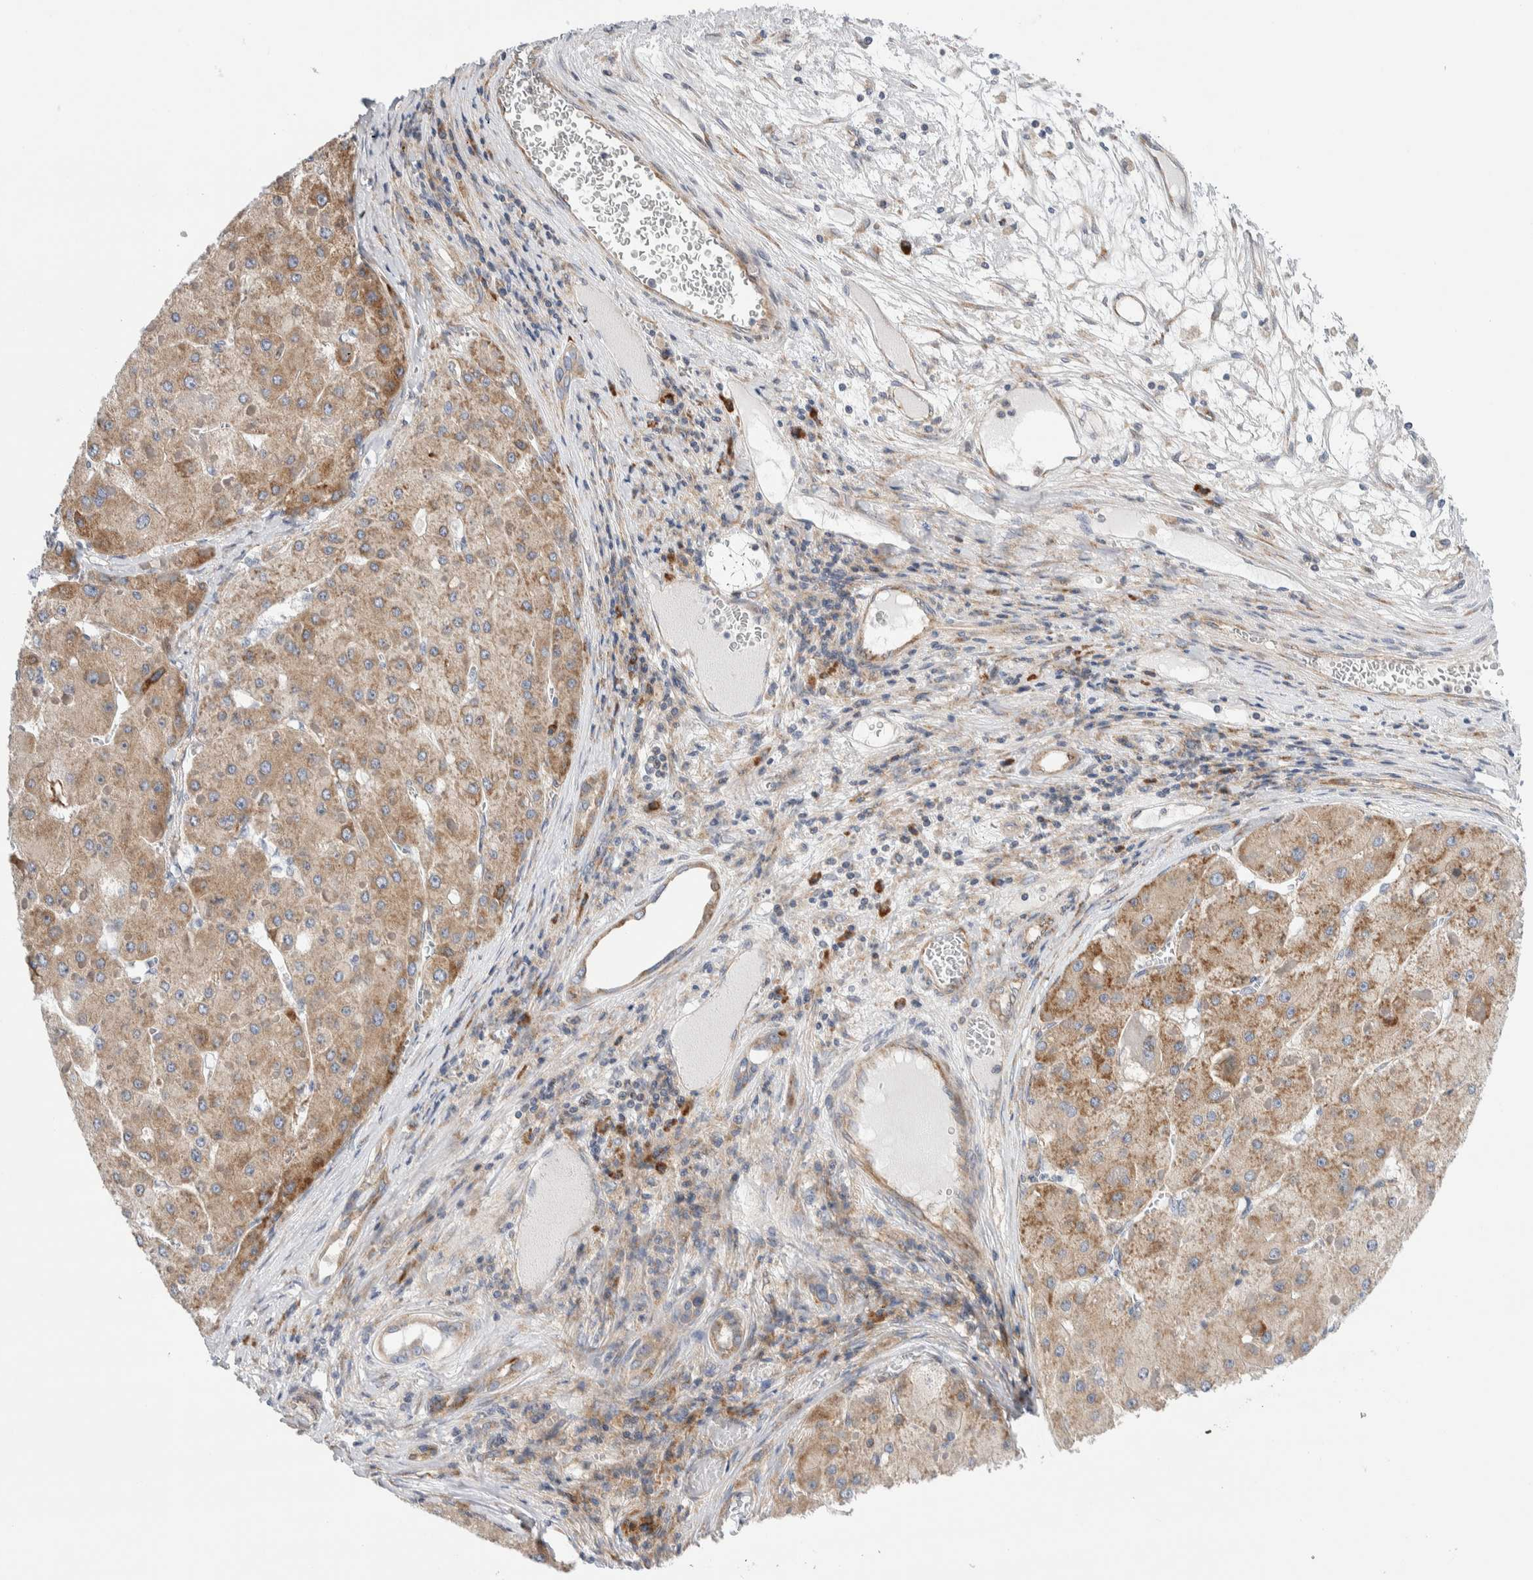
{"staining": {"intensity": "moderate", "quantity": ">75%", "location": "cytoplasmic/membranous"}, "tissue": "liver cancer", "cell_type": "Tumor cells", "image_type": "cancer", "snomed": [{"axis": "morphology", "description": "Carcinoma, Hepatocellular, NOS"}, {"axis": "topography", "description": "Liver"}], "caption": "The micrograph exhibits immunohistochemical staining of liver cancer (hepatocellular carcinoma). There is moderate cytoplasmic/membranous staining is appreciated in about >75% of tumor cells.", "gene": "RACK1", "patient": {"sex": "female", "age": 73}}